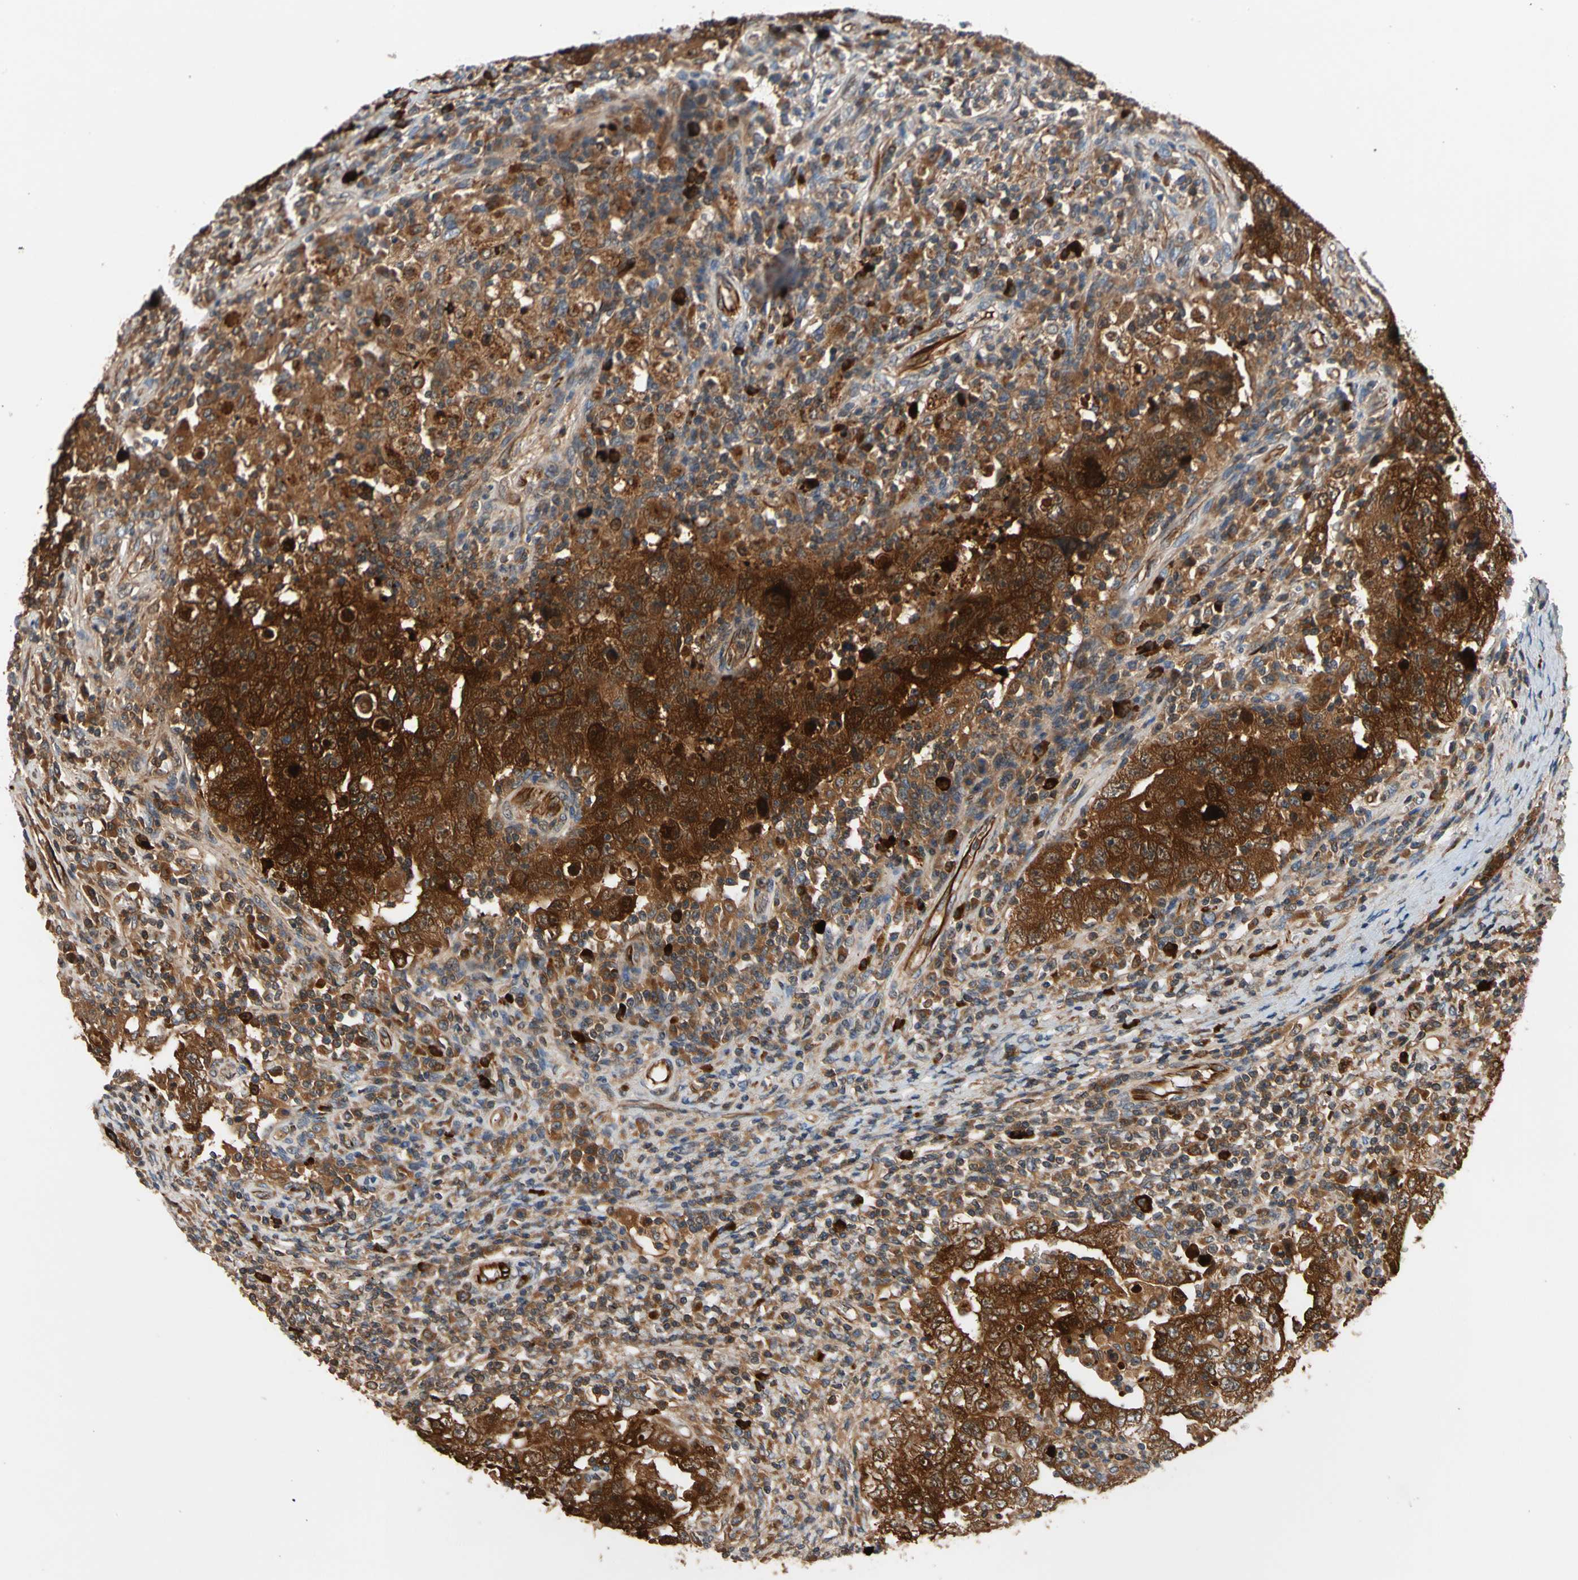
{"staining": {"intensity": "strong", "quantity": ">75%", "location": "cytoplasmic/membranous"}, "tissue": "testis cancer", "cell_type": "Tumor cells", "image_type": "cancer", "snomed": [{"axis": "morphology", "description": "Carcinoma, Embryonal, NOS"}, {"axis": "topography", "description": "Testis"}], "caption": "Immunohistochemical staining of human testis embryonal carcinoma demonstrates strong cytoplasmic/membranous protein expression in about >75% of tumor cells.", "gene": "FGD6", "patient": {"sex": "male", "age": 26}}